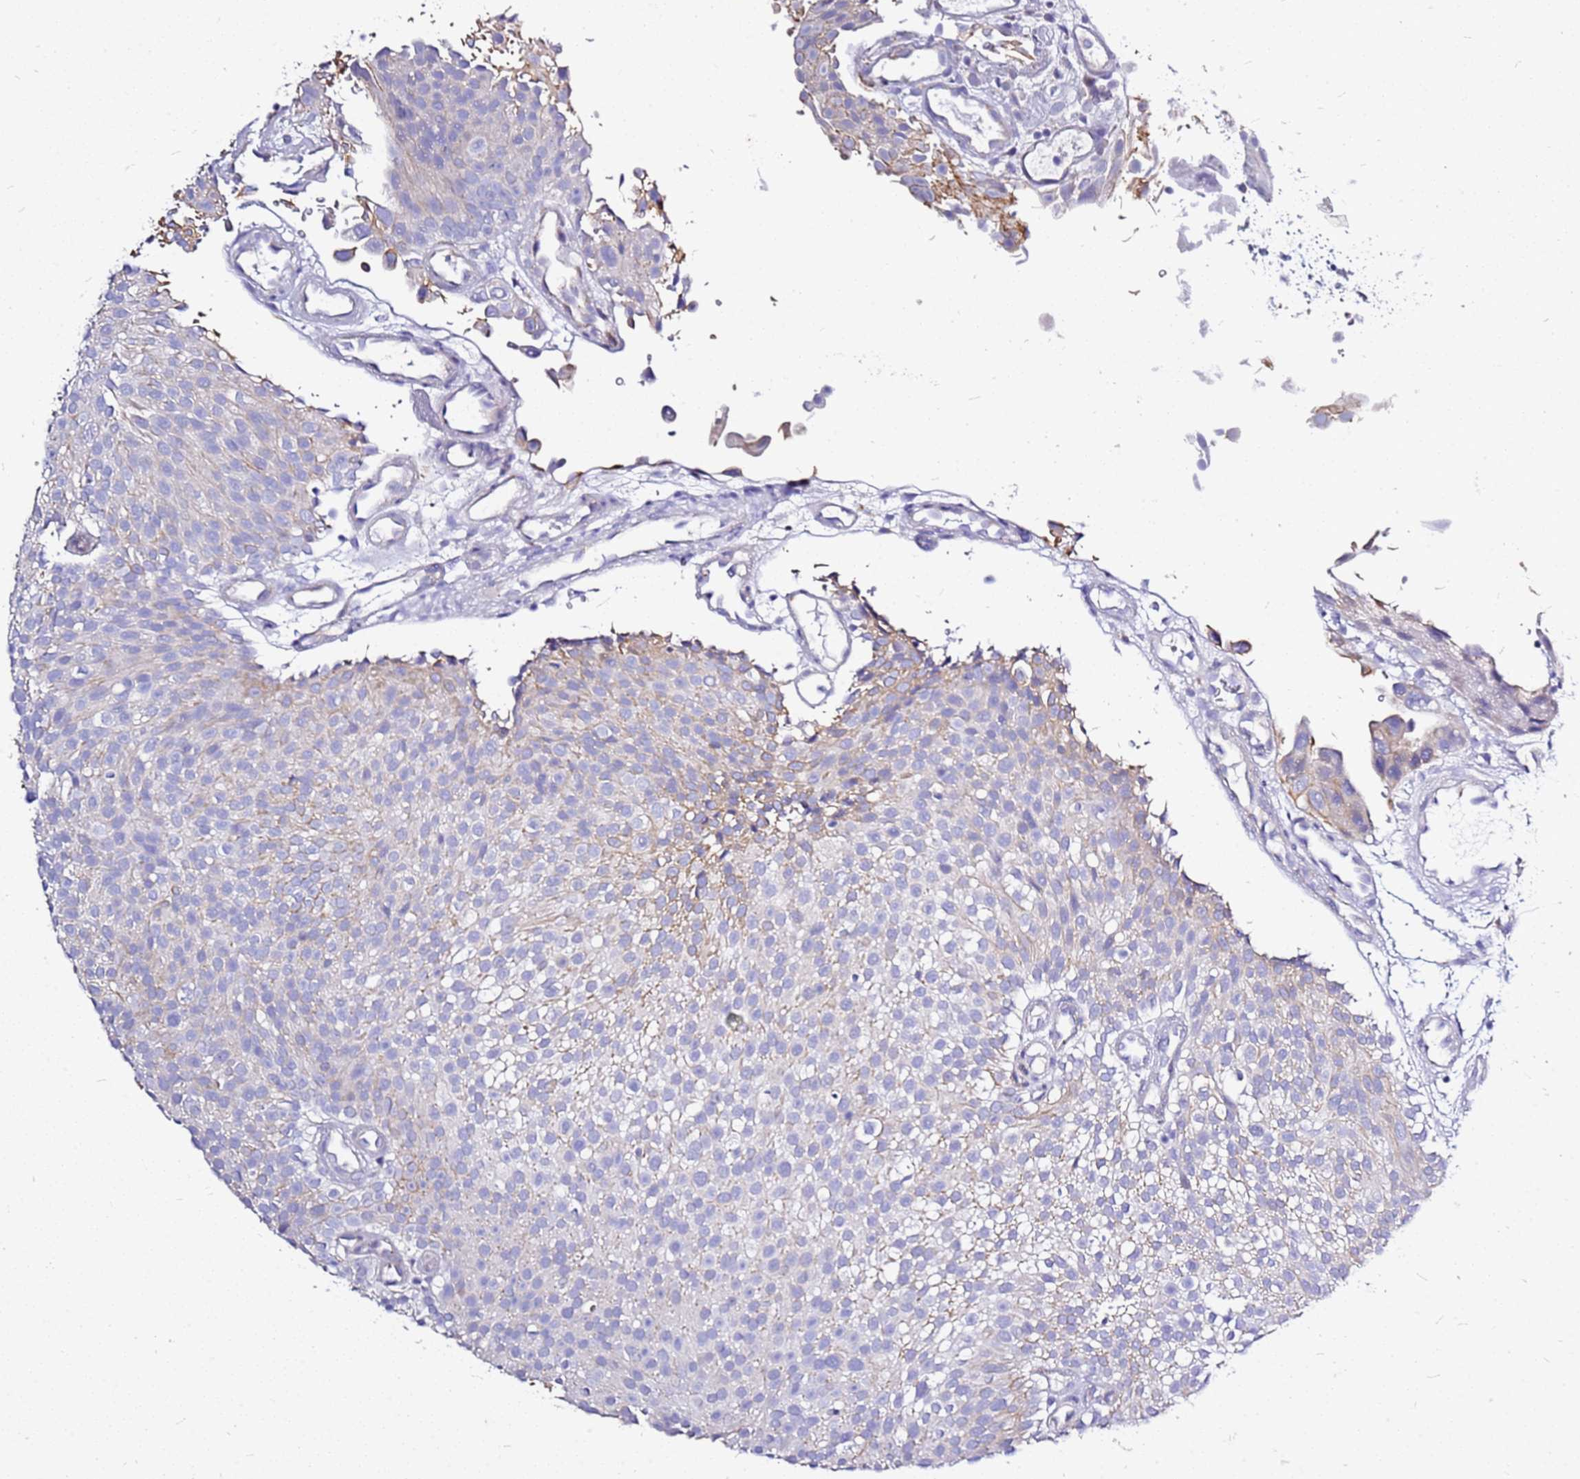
{"staining": {"intensity": "negative", "quantity": "none", "location": "none"}, "tissue": "urothelial cancer", "cell_type": "Tumor cells", "image_type": "cancer", "snomed": [{"axis": "morphology", "description": "Urothelial carcinoma, Low grade"}, {"axis": "topography", "description": "Urinary bladder"}], "caption": "A photomicrograph of urothelial carcinoma (low-grade) stained for a protein exhibits no brown staining in tumor cells.", "gene": "CASD1", "patient": {"sex": "male", "age": 78}}